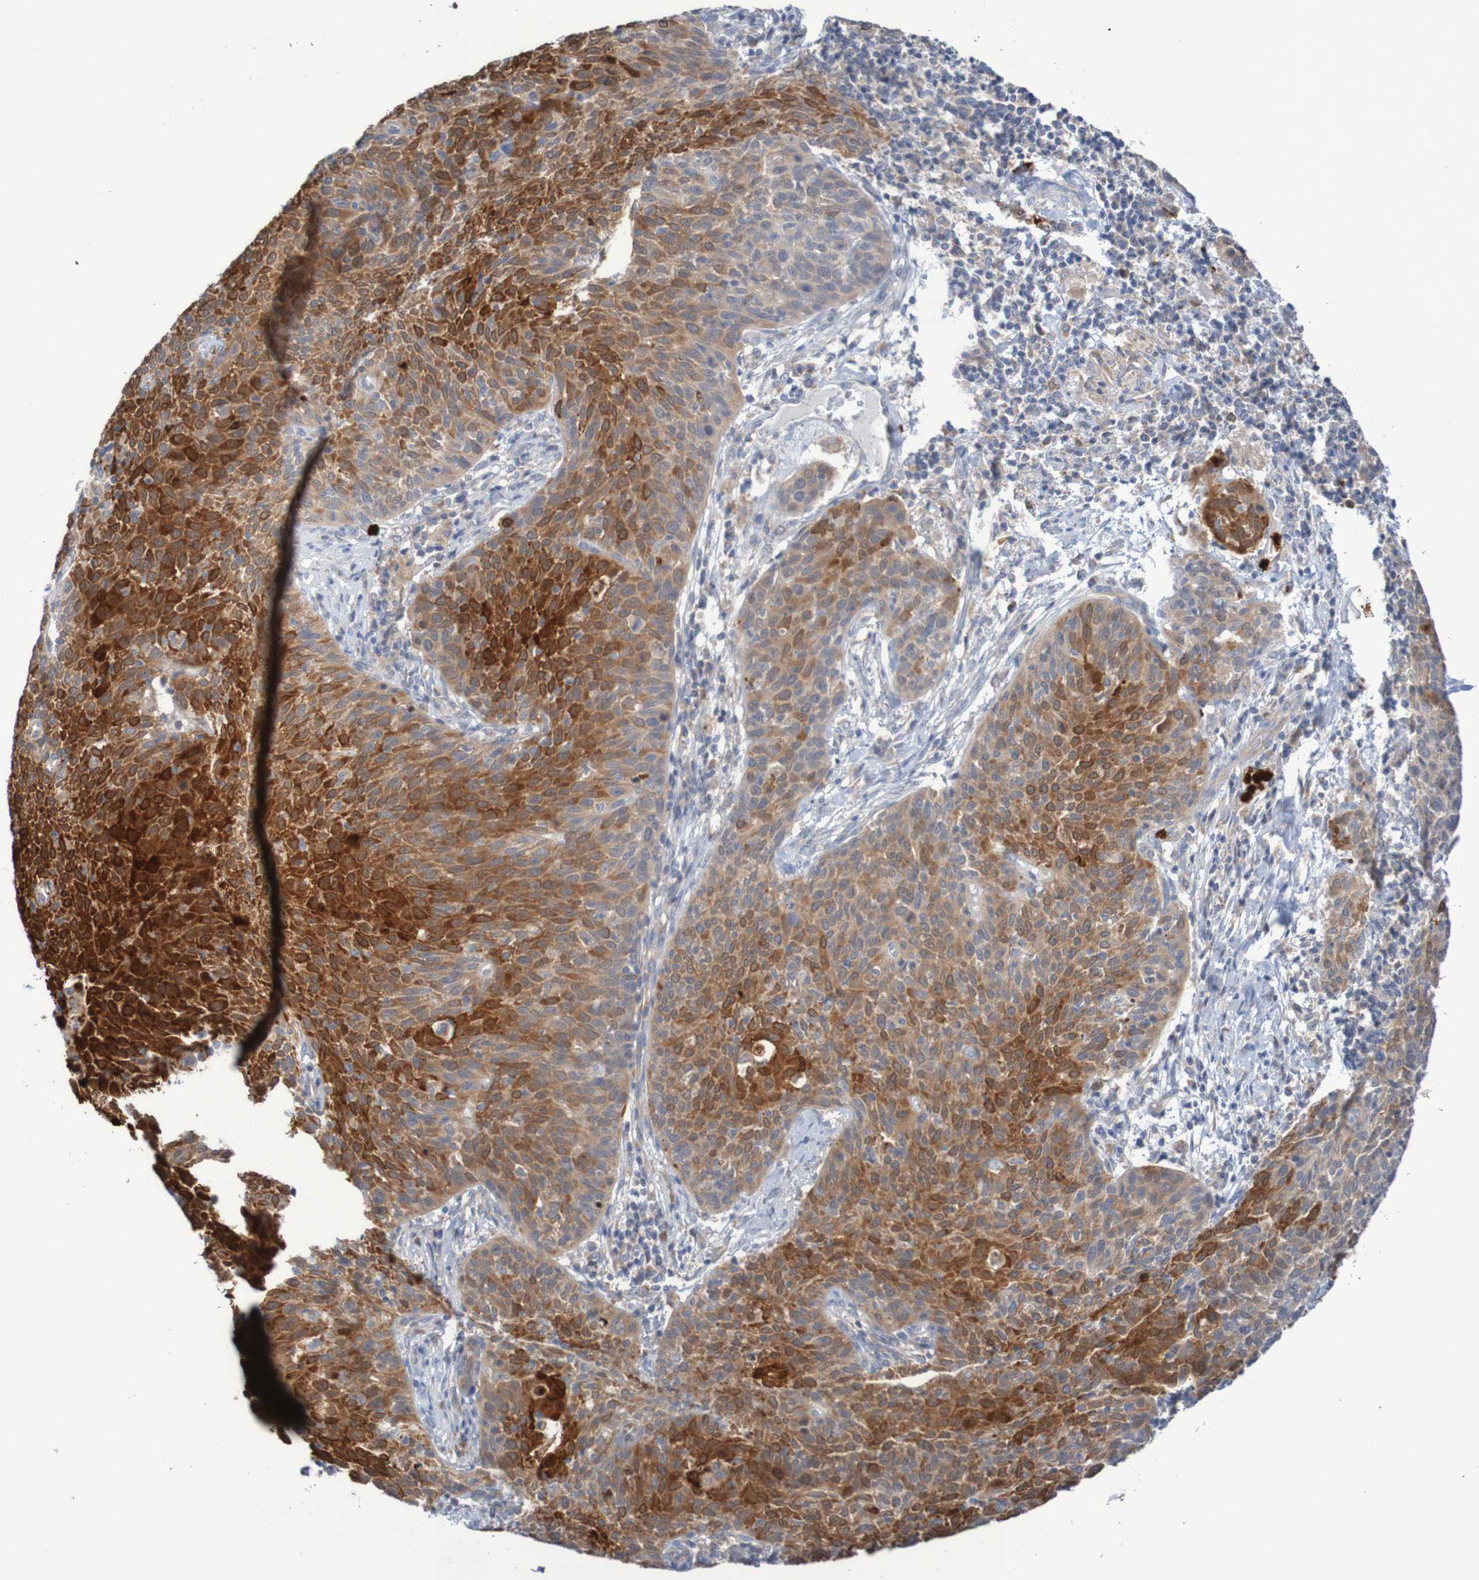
{"staining": {"intensity": "strong", "quantity": "25%-75%", "location": "cytoplasmic/membranous,nuclear"}, "tissue": "cervical cancer", "cell_type": "Tumor cells", "image_type": "cancer", "snomed": [{"axis": "morphology", "description": "Squamous cell carcinoma, NOS"}, {"axis": "topography", "description": "Cervix"}], "caption": "The photomicrograph reveals staining of cervical cancer, revealing strong cytoplasmic/membranous and nuclear protein staining (brown color) within tumor cells. The staining is performed using DAB brown chromogen to label protein expression. The nuclei are counter-stained blue using hematoxylin.", "gene": "PARP4", "patient": {"sex": "female", "age": 38}}